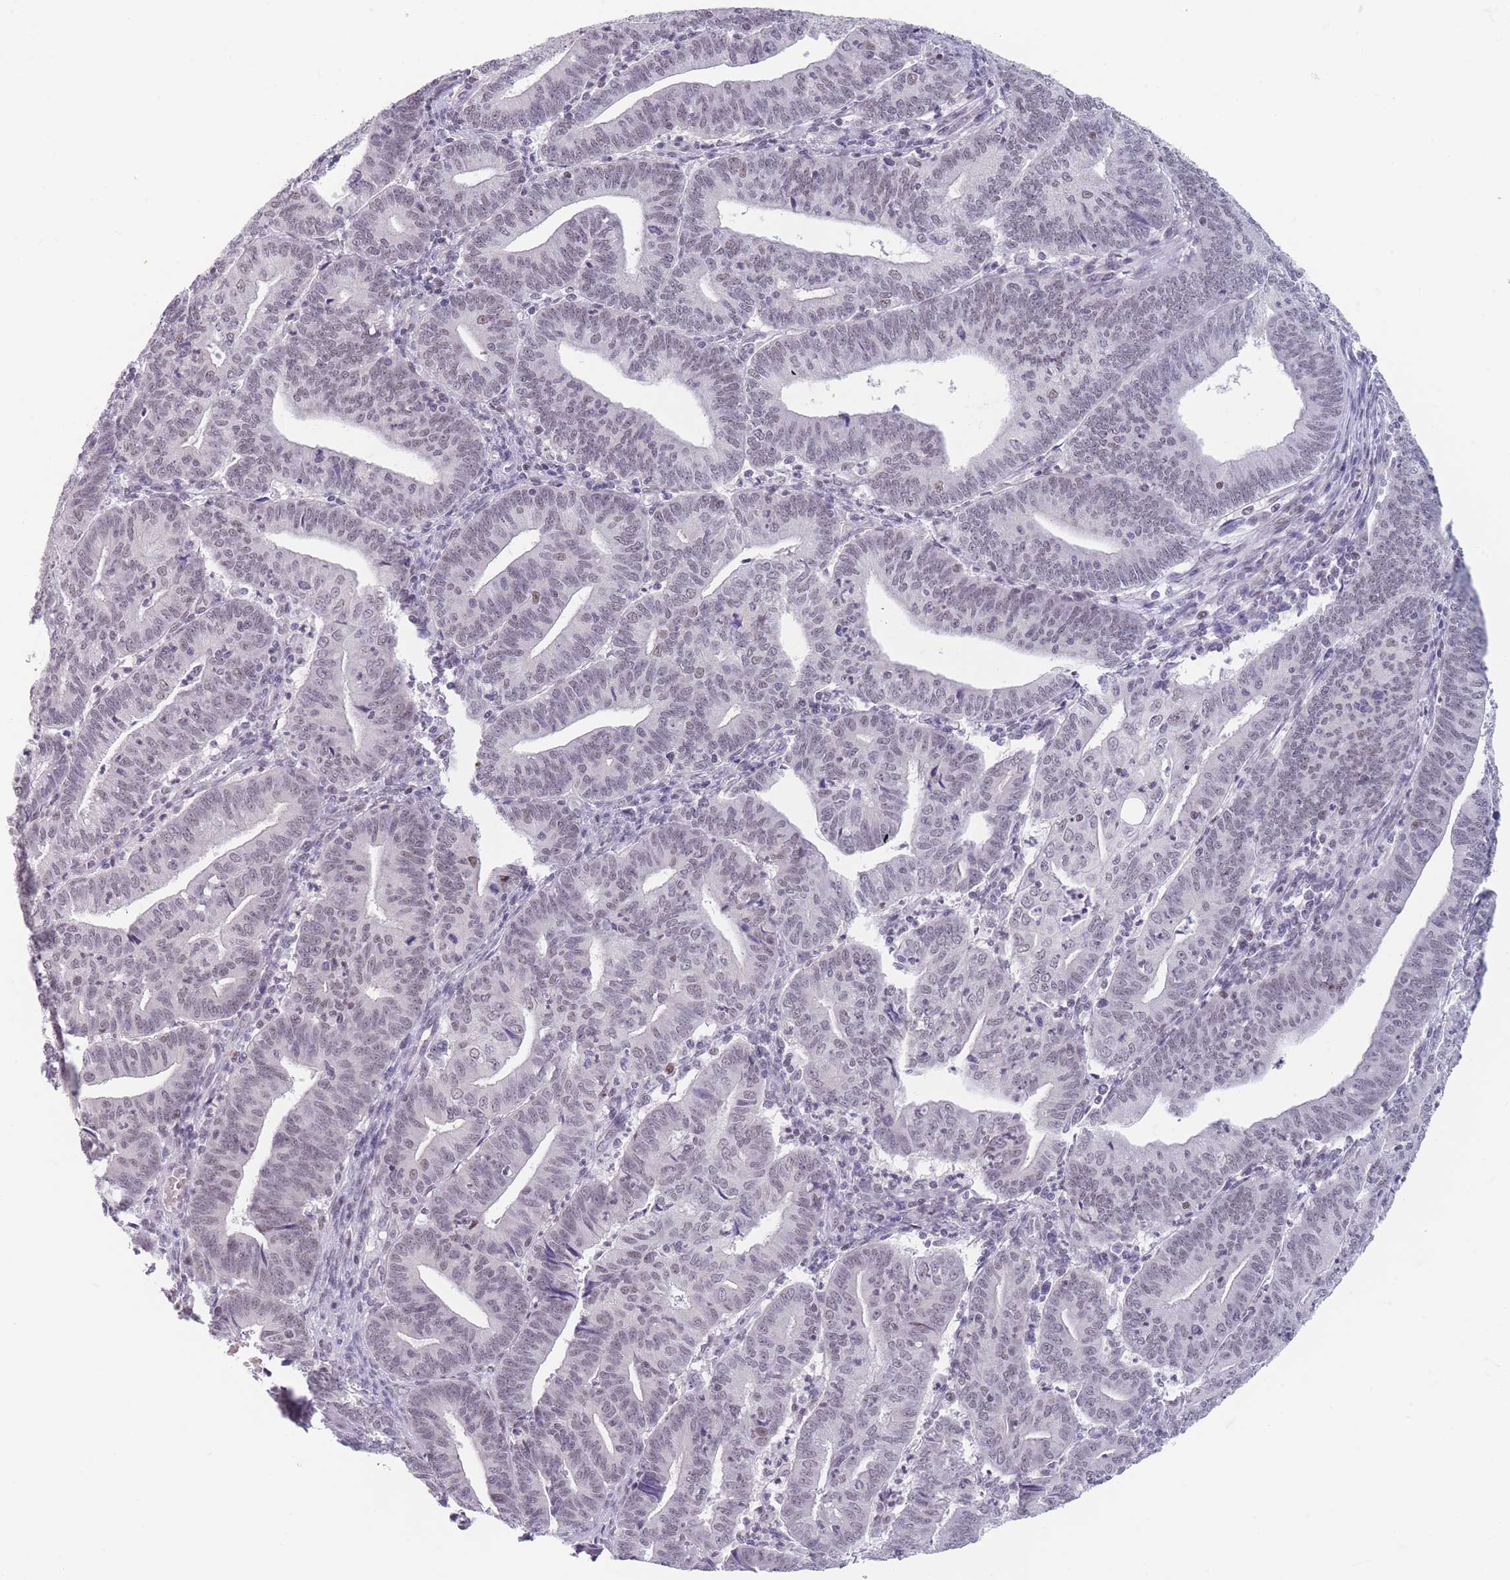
{"staining": {"intensity": "moderate", "quantity": "<25%", "location": "nuclear"}, "tissue": "endometrial cancer", "cell_type": "Tumor cells", "image_type": "cancer", "snomed": [{"axis": "morphology", "description": "Adenocarcinoma, NOS"}, {"axis": "topography", "description": "Endometrium"}], "caption": "A low amount of moderate nuclear positivity is present in approximately <25% of tumor cells in endometrial adenocarcinoma tissue.", "gene": "ARID3B", "patient": {"sex": "female", "age": 60}}